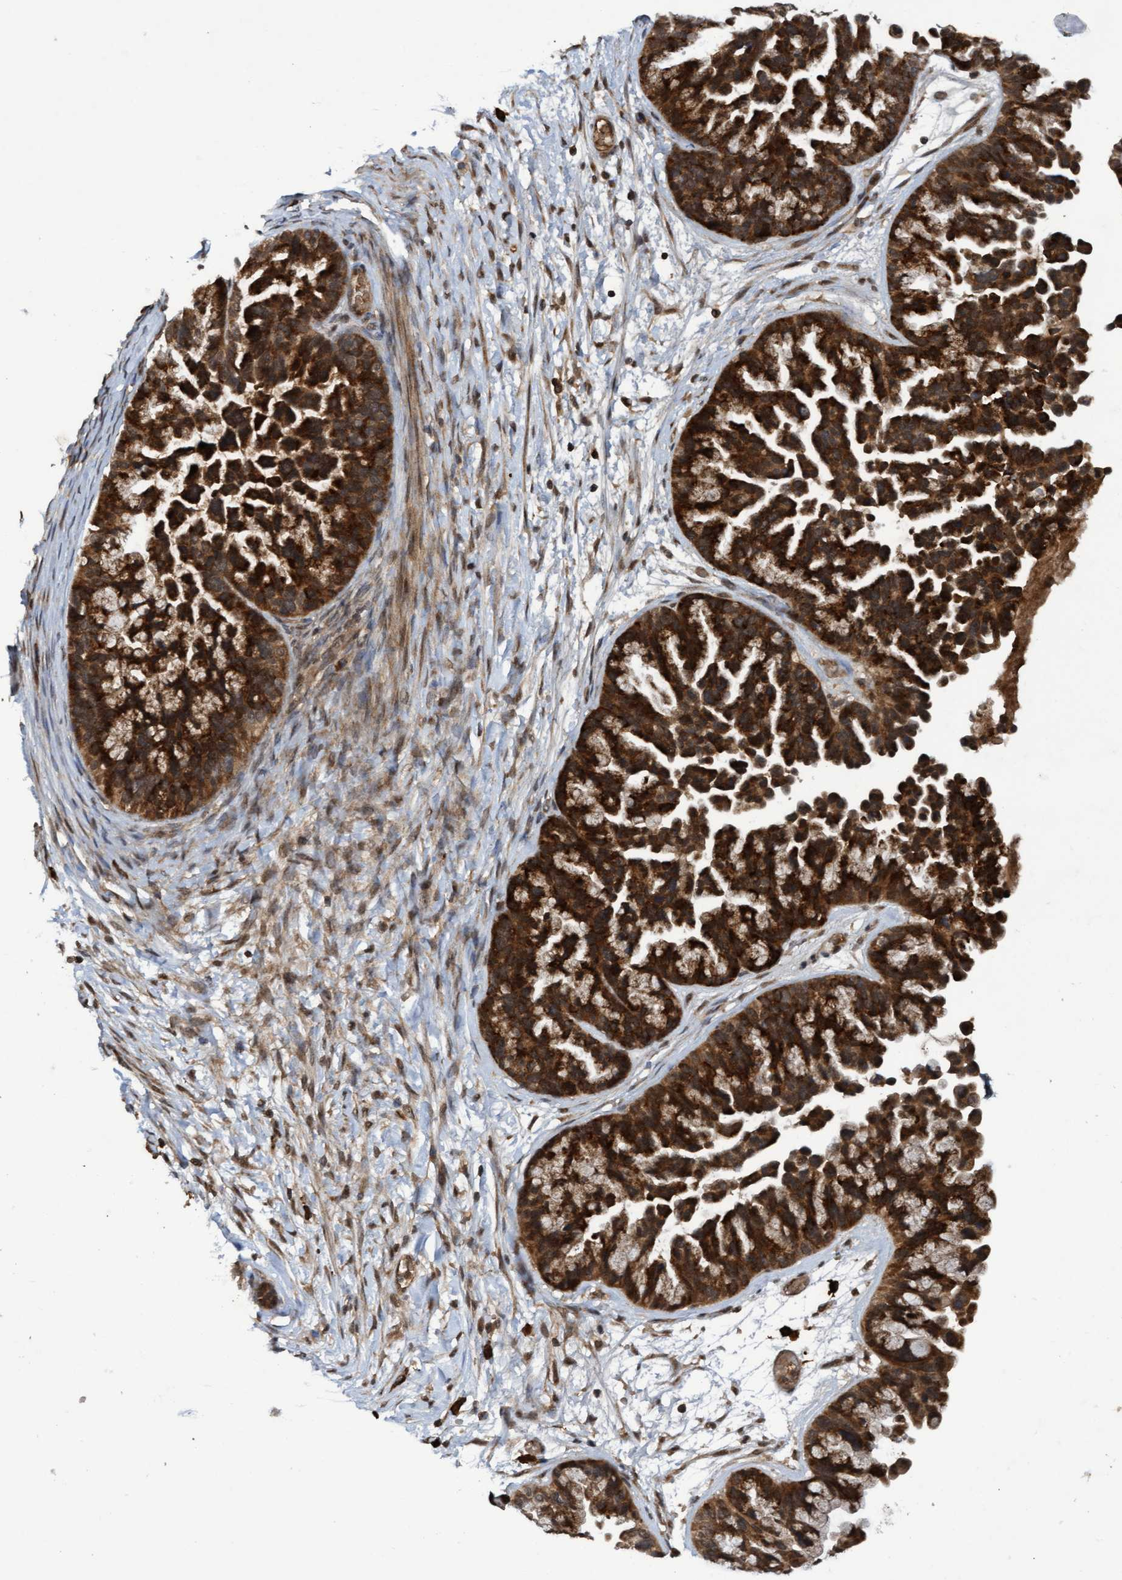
{"staining": {"intensity": "strong", "quantity": ">75%", "location": "cytoplasmic/membranous"}, "tissue": "ovarian cancer", "cell_type": "Tumor cells", "image_type": "cancer", "snomed": [{"axis": "morphology", "description": "Cystadenocarcinoma, serous, NOS"}, {"axis": "topography", "description": "Ovary"}], "caption": "A high amount of strong cytoplasmic/membranous staining is identified in about >75% of tumor cells in ovarian serous cystadenocarcinoma tissue.", "gene": "WASF1", "patient": {"sex": "female", "age": 56}}